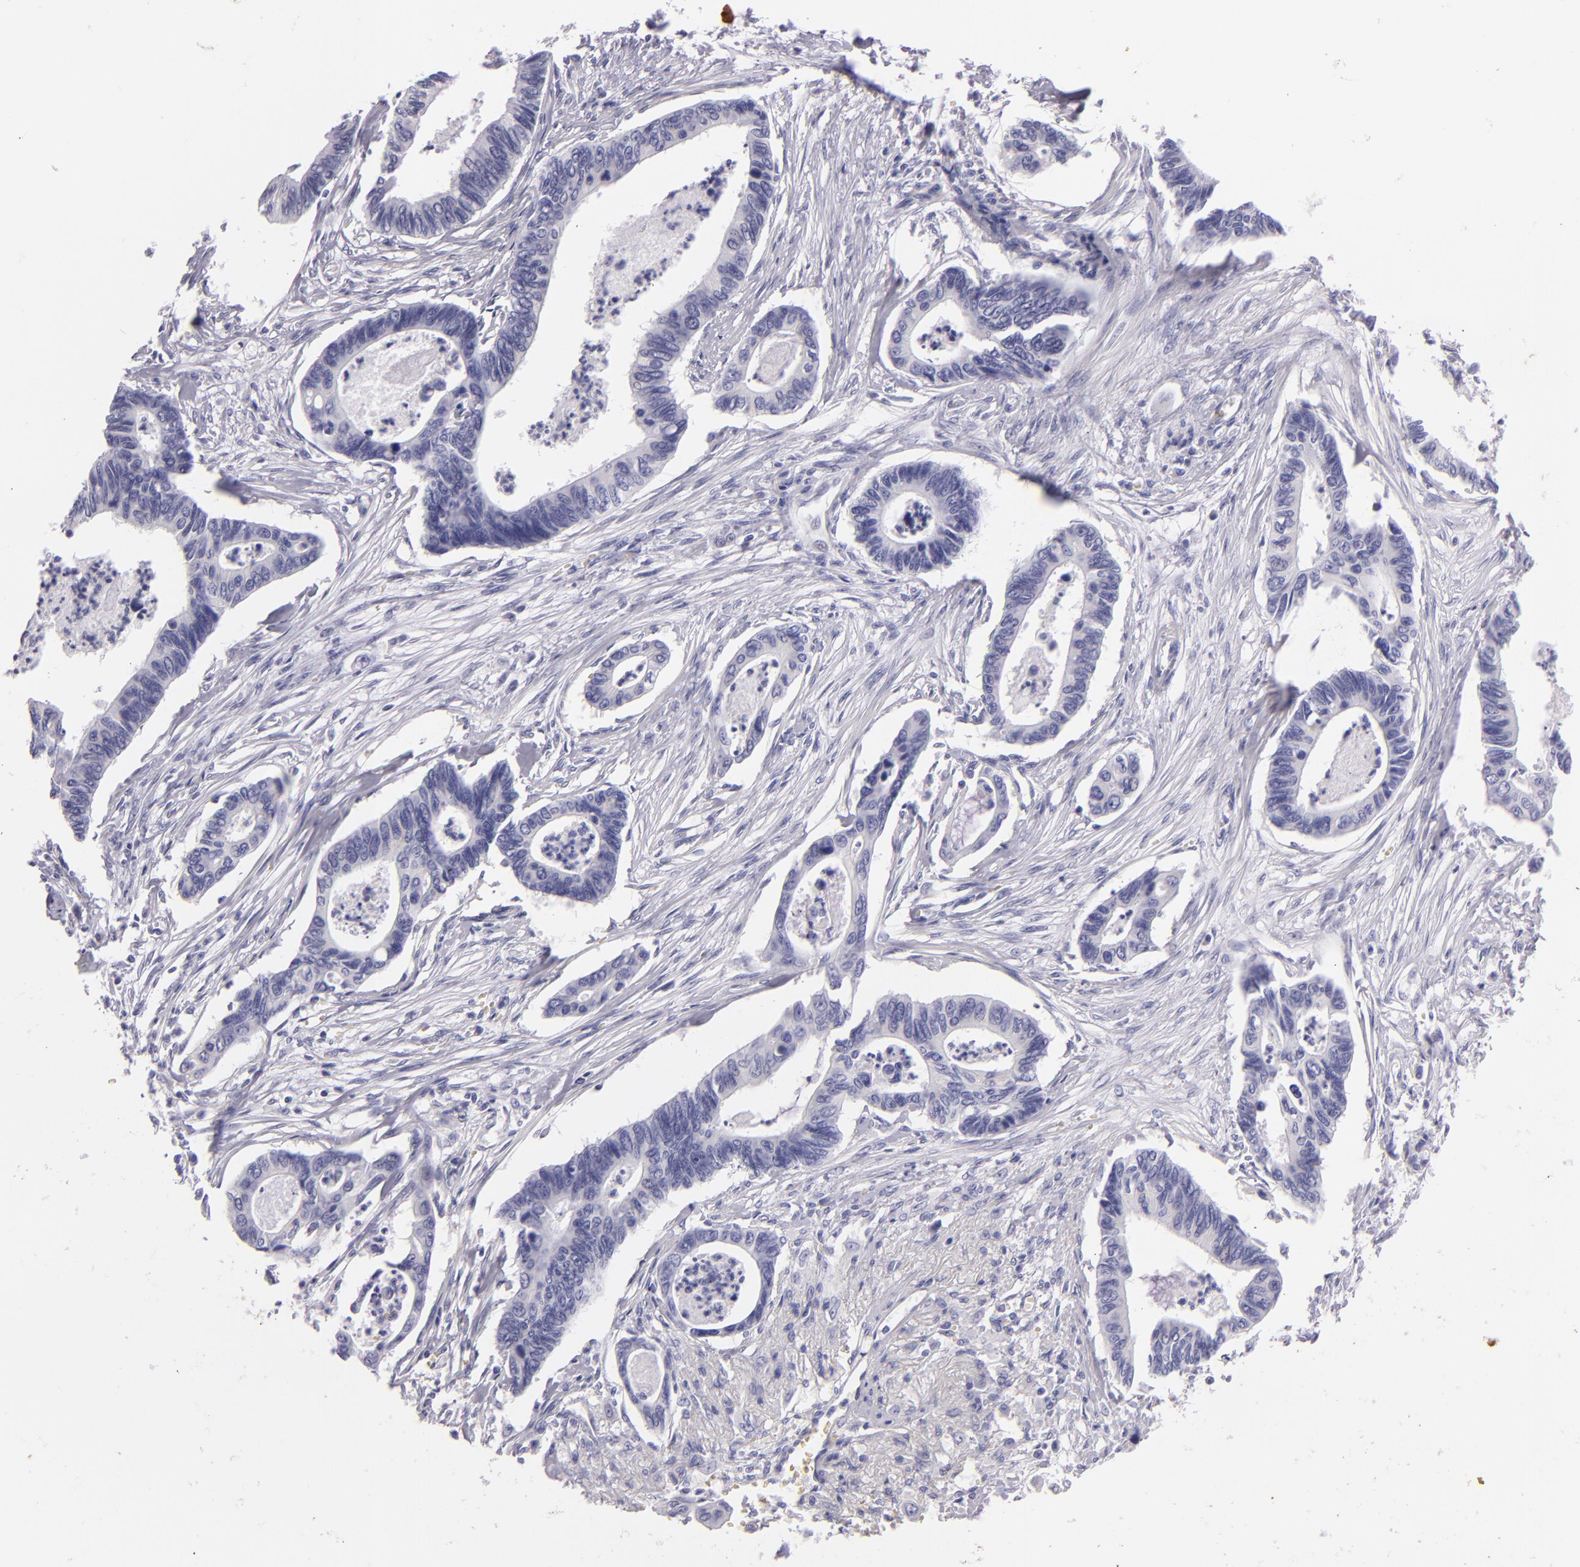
{"staining": {"intensity": "negative", "quantity": "none", "location": "none"}, "tissue": "pancreatic cancer", "cell_type": "Tumor cells", "image_type": "cancer", "snomed": [{"axis": "morphology", "description": "Adenocarcinoma, NOS"}, {"axis": "topography", "description": "Pancreas"}], "caption": "This histopathology image is of pancreatic cancer stained with immunohistochemistry to label a protein in brown with the nuclei are counter-stained blue. There is no positivity in tumor cells.", "gene": "MUC5AC", "patient": {"sex": "female", "age": 70}}